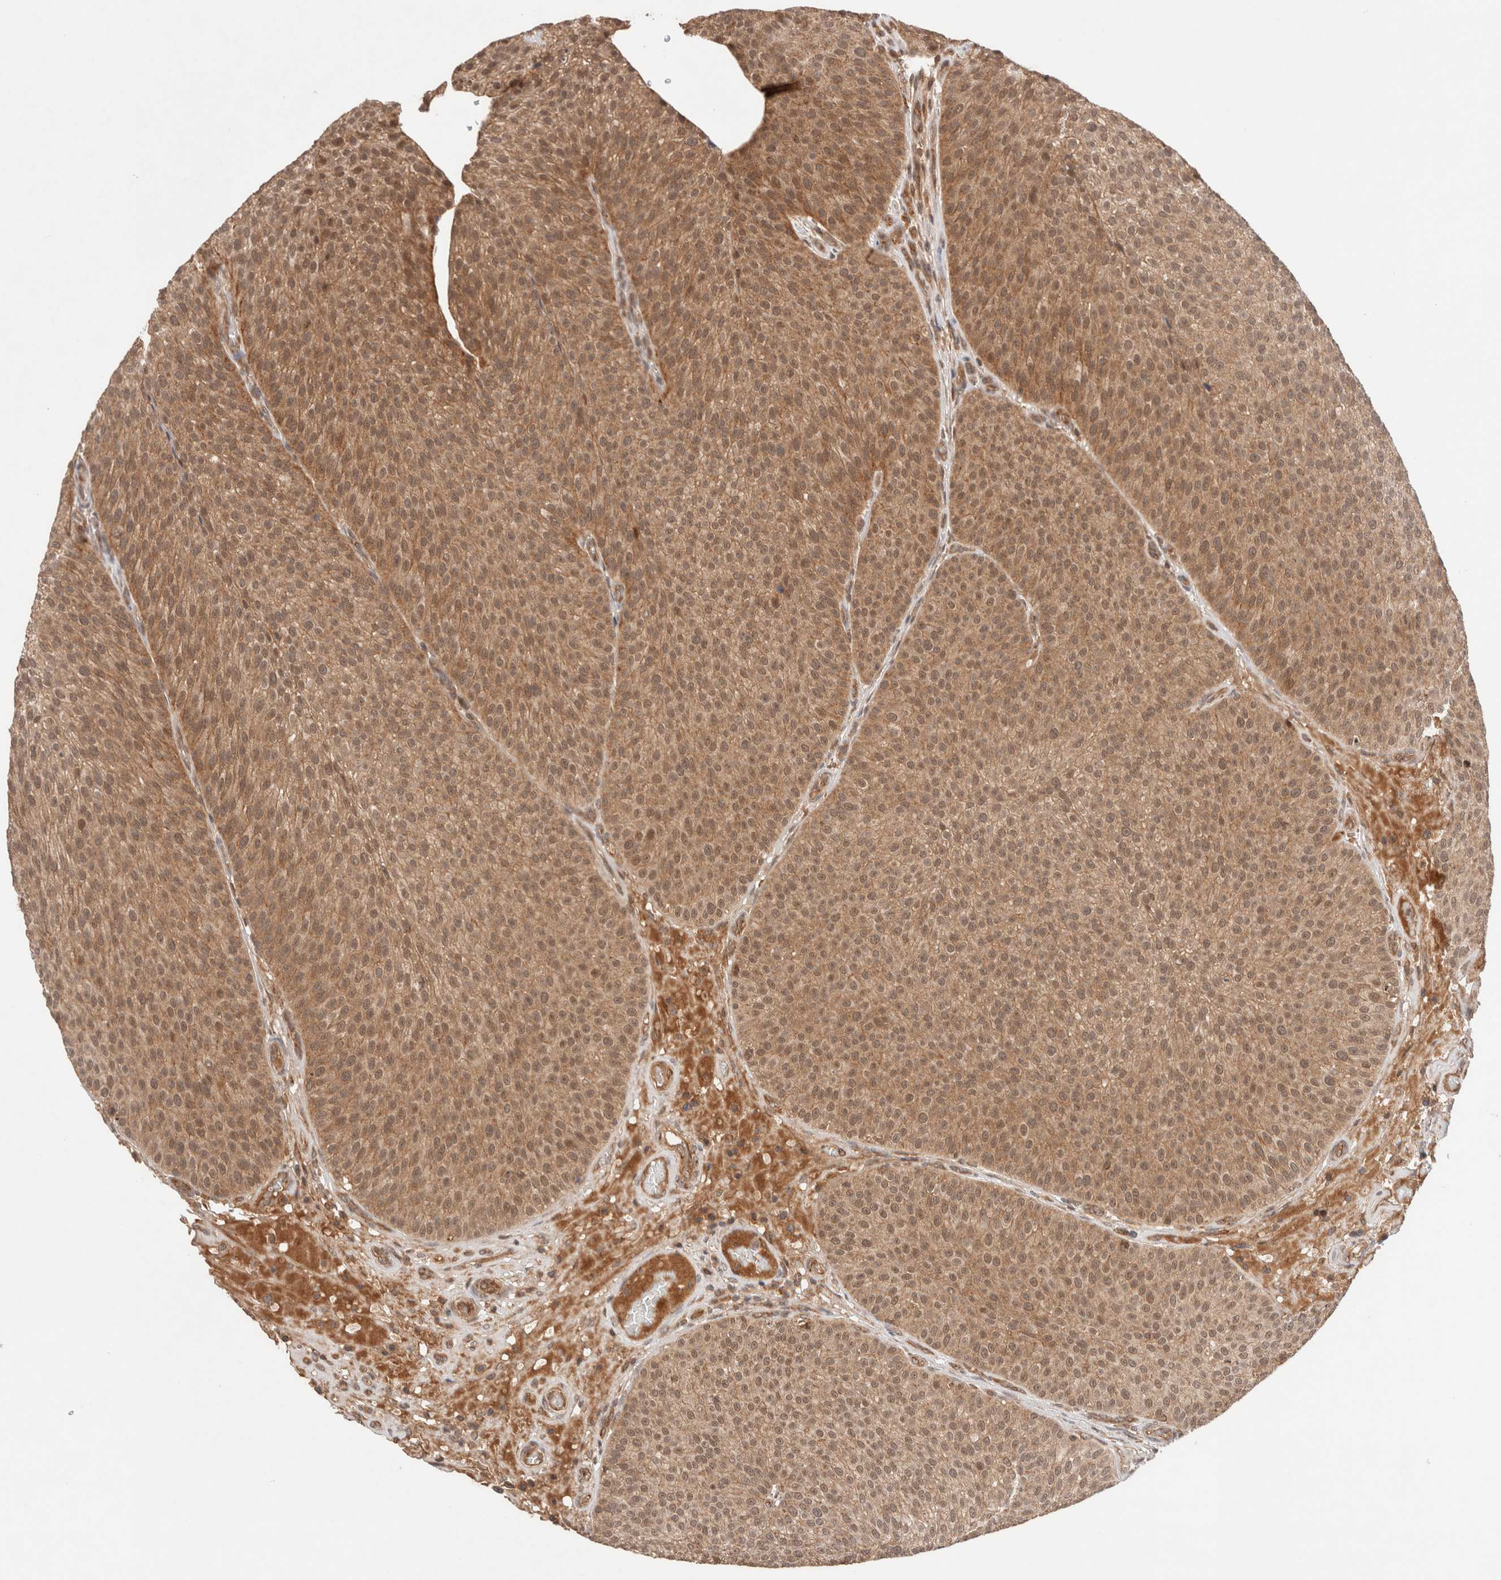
{"staining": {"intensity": "moderate", "quantity": ">75%", "location": "cytoplasmic/membranous,nuclear"}, "tissue": "urothelial cancer", "cell_type": "Tumor cells", "image_type": "cancer", "snomed": [{"axis": "morphology", "description": "Normal tissue, NOS"}, {"axis": "morphology", "description": "Urothelial carcinoma, Low grade"}, {"axis": "topography", "description": "Smooth muscle"}, {"axis": "topography", "description": "Urinary bladder"}], "caption": "Brown immunohistochemical staining in urothelial carcinoma (low-grade) demonstrates moderate cytoplasmic/membranous and nuclear expression in approximately >75% of tumor cells. (DAB IHC with brightfield microscopy, high magnification).", "gene": "SIKE1", "patient": {"sex": "male", "age": 60}}